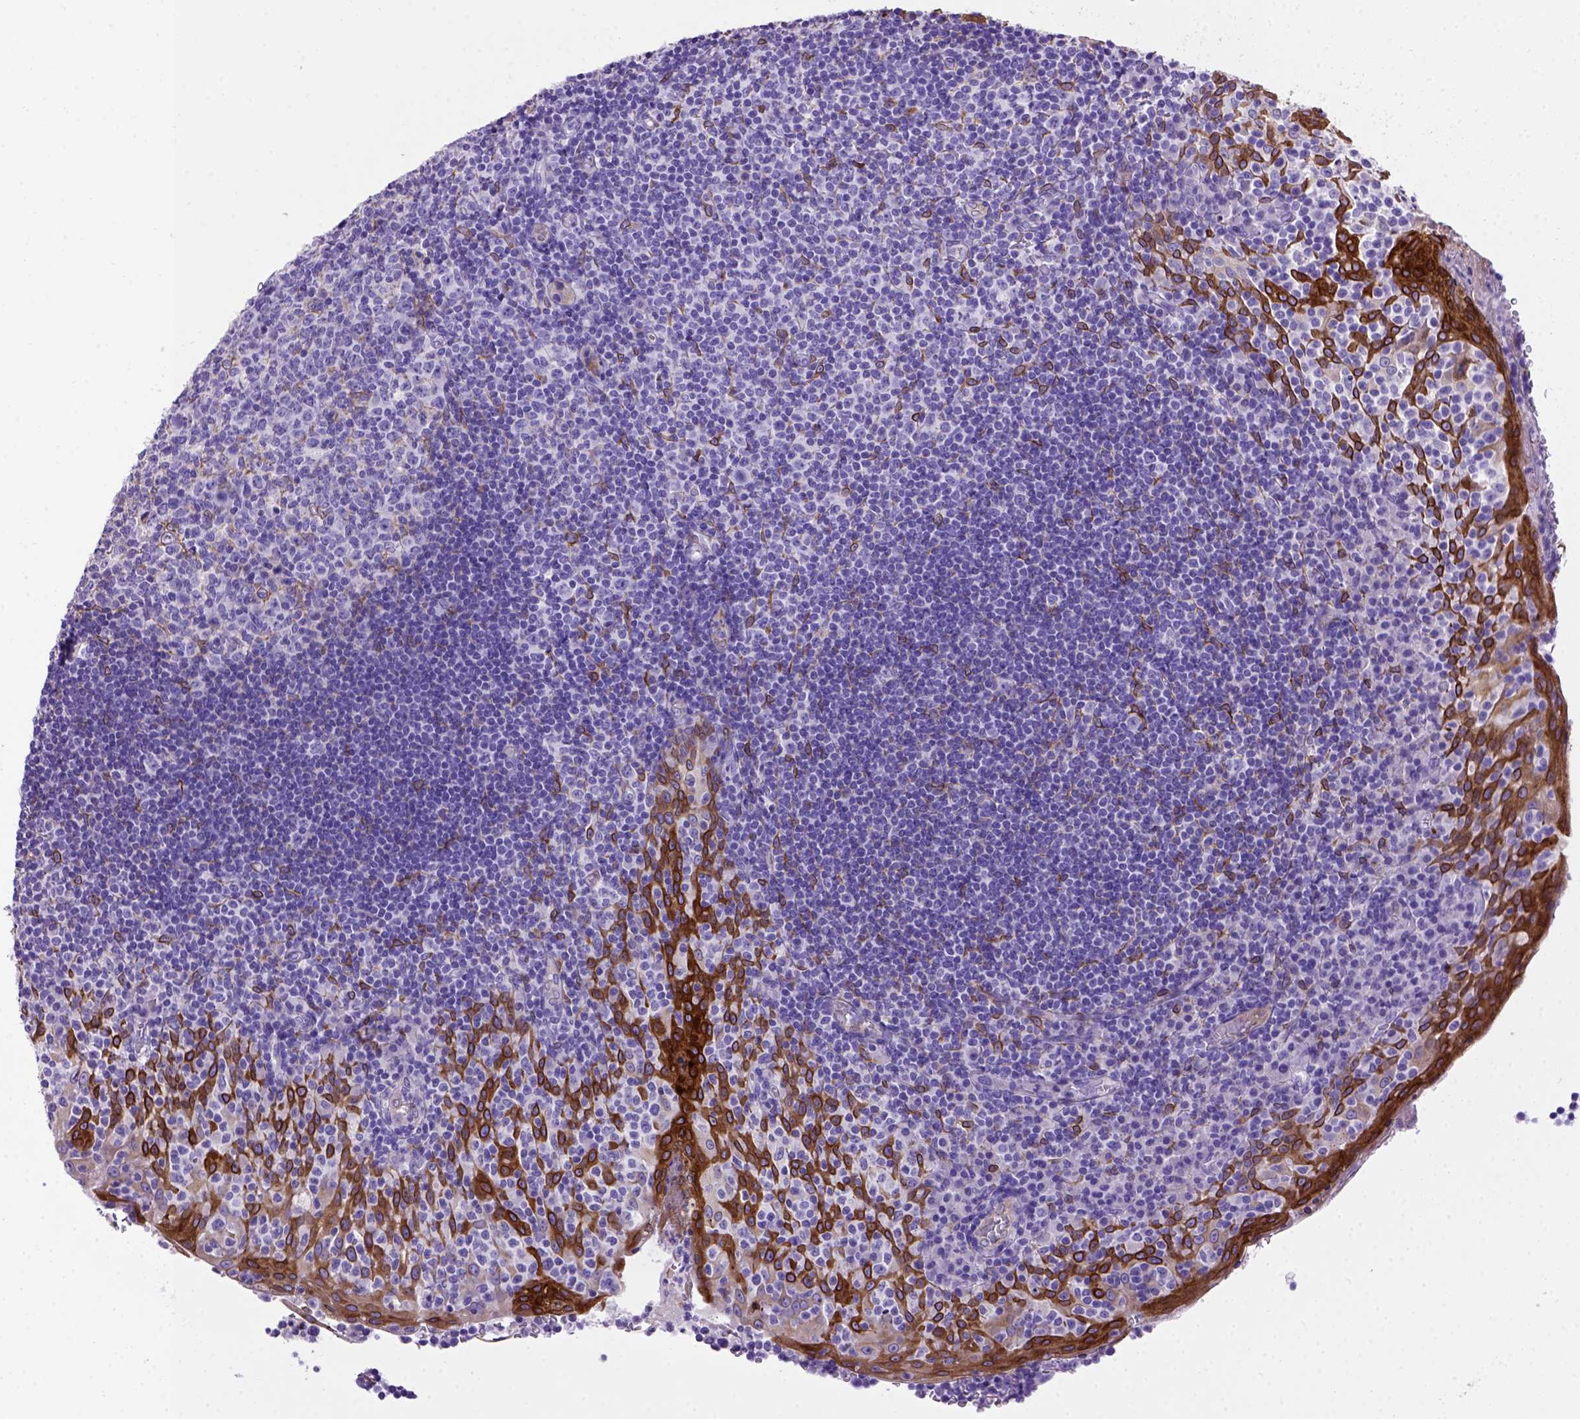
{"staining": {"intensity": "negative", "quantity": "none", "location": "none"}, "tissue": "tonsil", "cell_type": "Germinal center cells", "image_type": "normal", "snomed": [{"axis": "morphology", "description": "Normal tissue, NOS"}, {"axis": "topography", "description": "Tonsil"}], "caption": "The image displays no staining of germinal center cells in benign tonsil. Nuclei are stained in blue.", "gene": "PTGES", "patient": {"sex": "female", "age": 13}}